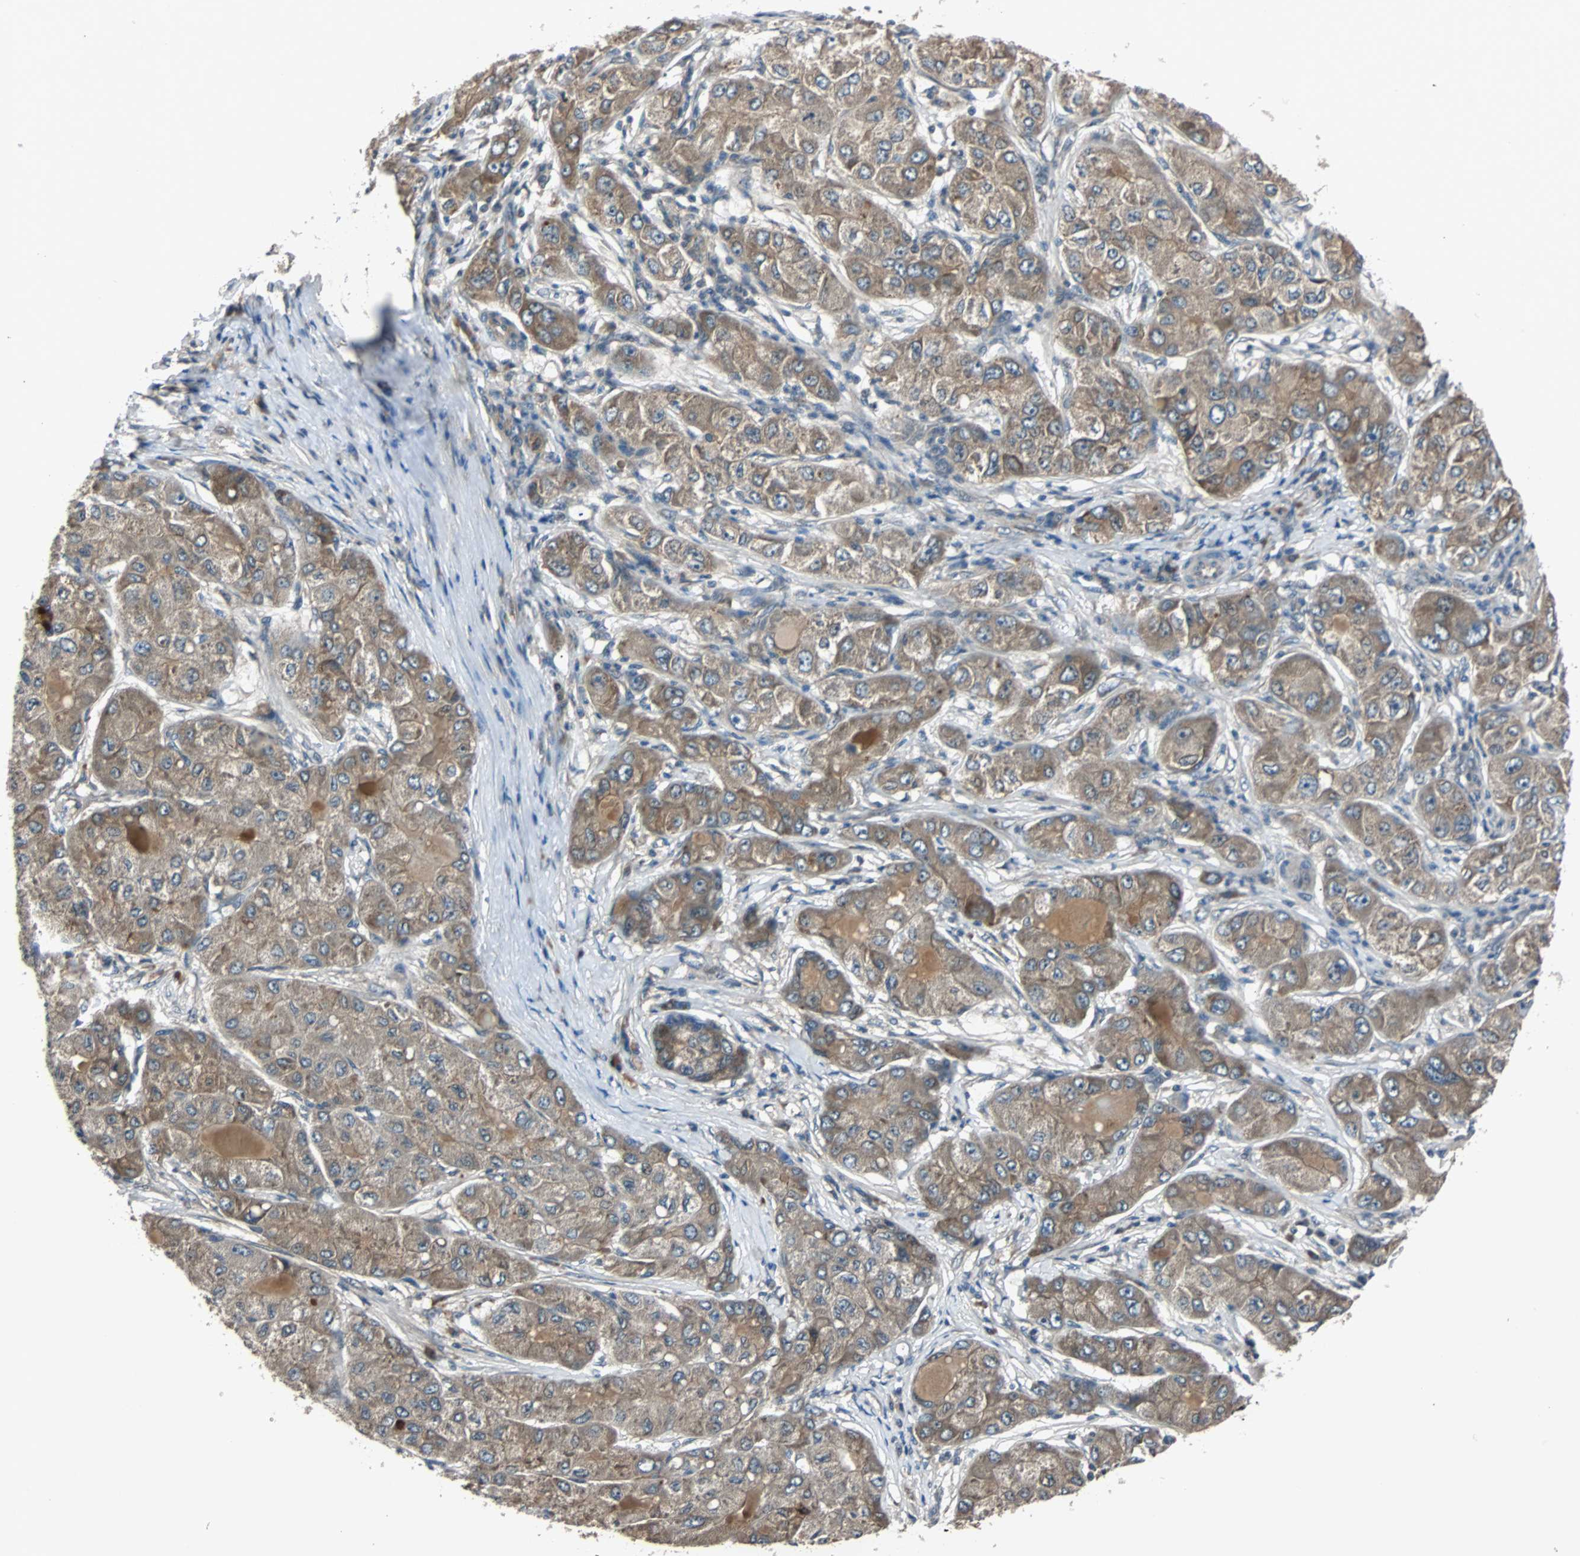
{"staining": {"intensity": "moderate", "quantity": ">75%", "location": "cytoplasmic/membranous"}, "tissue": "liver cancer", "cell_type": "Tumor cells", "image_type": "cancer", "snomed": [{"axis": "morphology", "description": "Carcinoma, Hepatocellular, NOS"}, {"axis": "topography", "description": "Liver"}], "caption": "Immunohistochemical staining of human liver cancer displays medium levels of moderate cytoplasmic/membranous staining in approximately >75% of tumor cells.", "gene": "ARF1", "patient": {"sex": "male", "age": 80}}